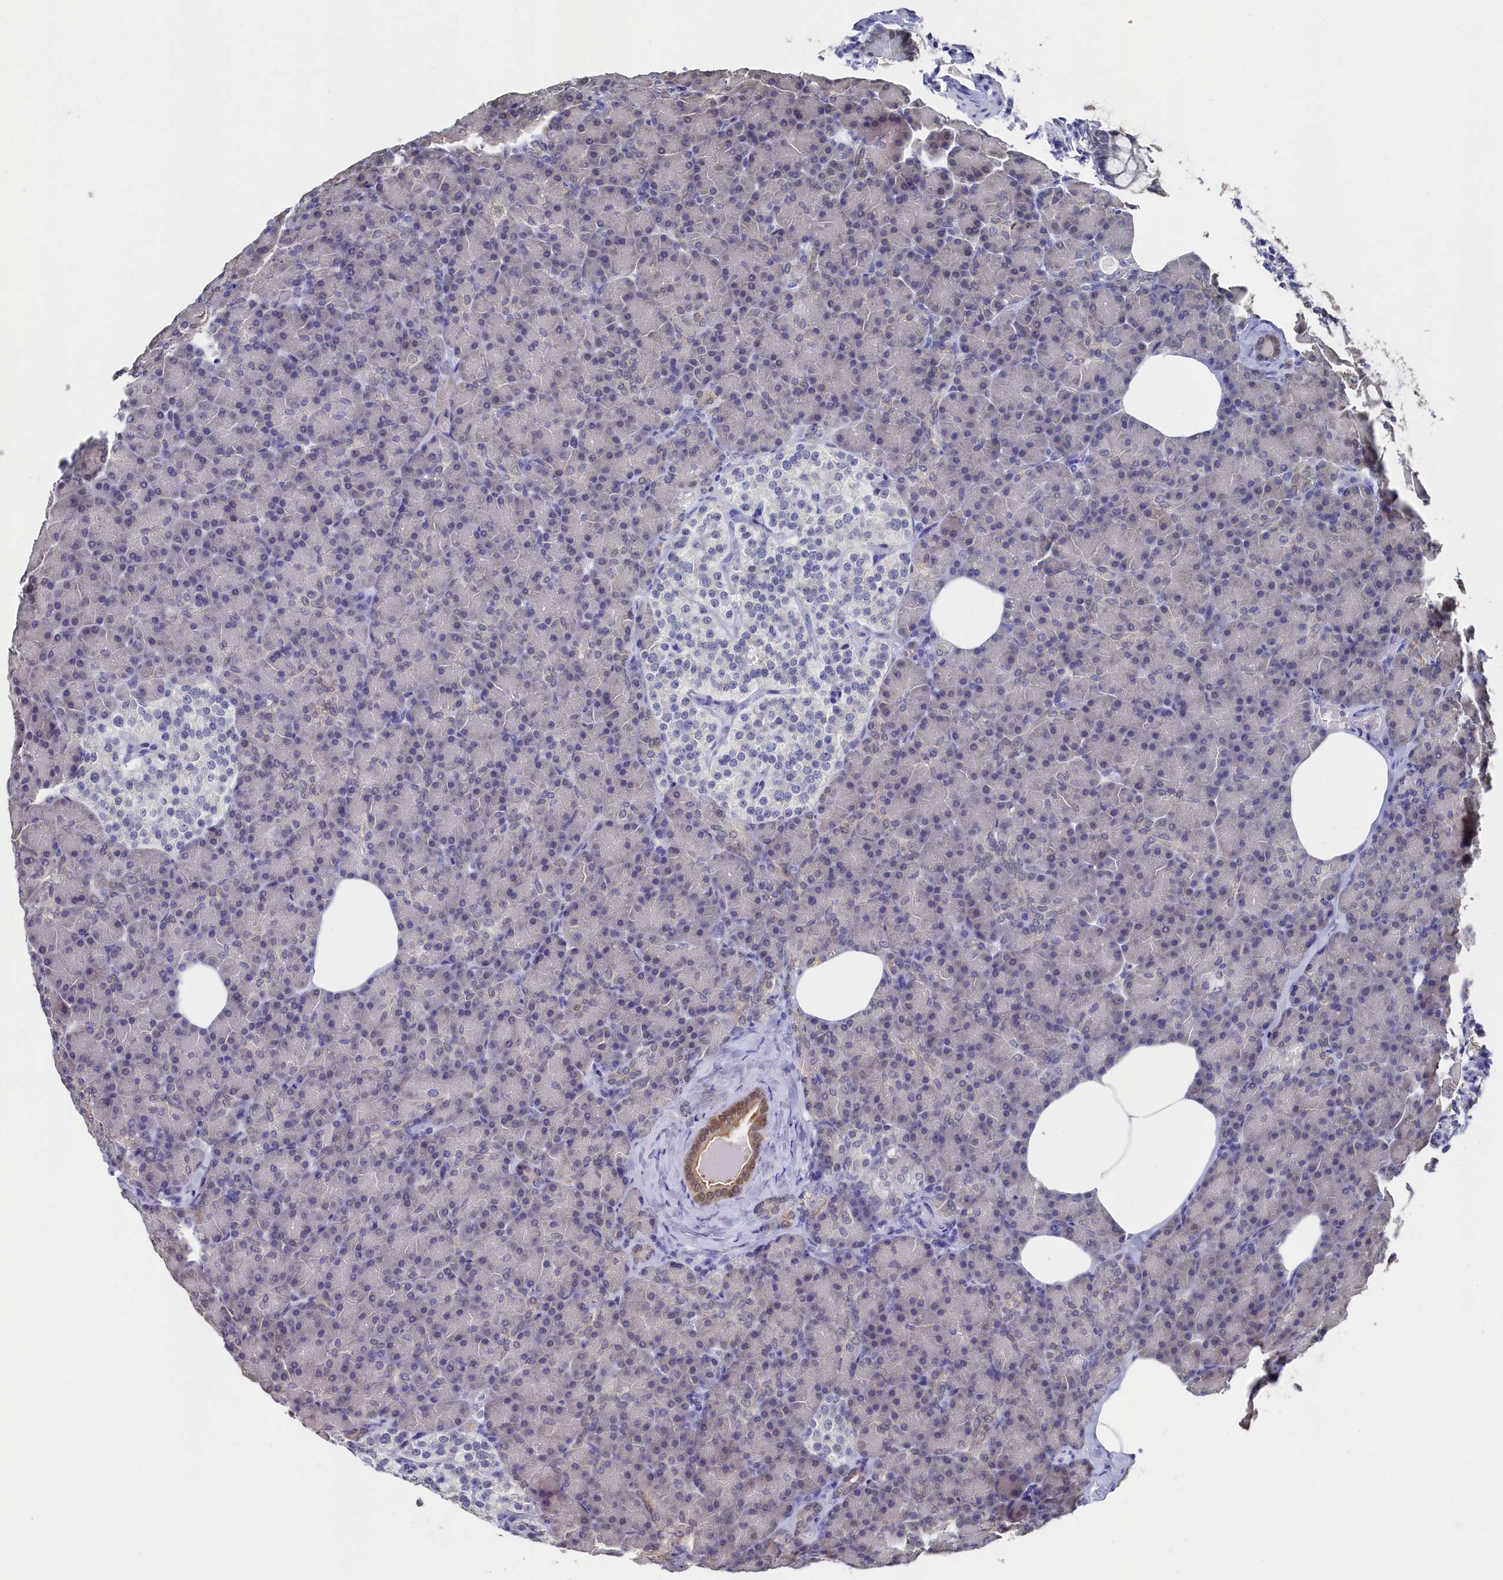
{"staining": {"intensity": "moderate", "quantity": "<25%", "location": "cytoplasmic/membranous,nuclear"}, "tissue": "pancreas", "cell_type": "Exocrine glandular cells", "image_type": "normal", "snomed": [{"axis": "morphology", "description": "Normal tissue, NOS"}, {"axis": "topography", "description": "Pancreas"}], "caption": "A high-resolution image shows IHC staining of unremarkable pancreas, which demonstrates moderate cytoplasmic/membranous,nuclear staining in approximately <25% of exocrine glandular cells.", "gene": "C11orf54", "patient": {"sex": "female", "age": 43}}